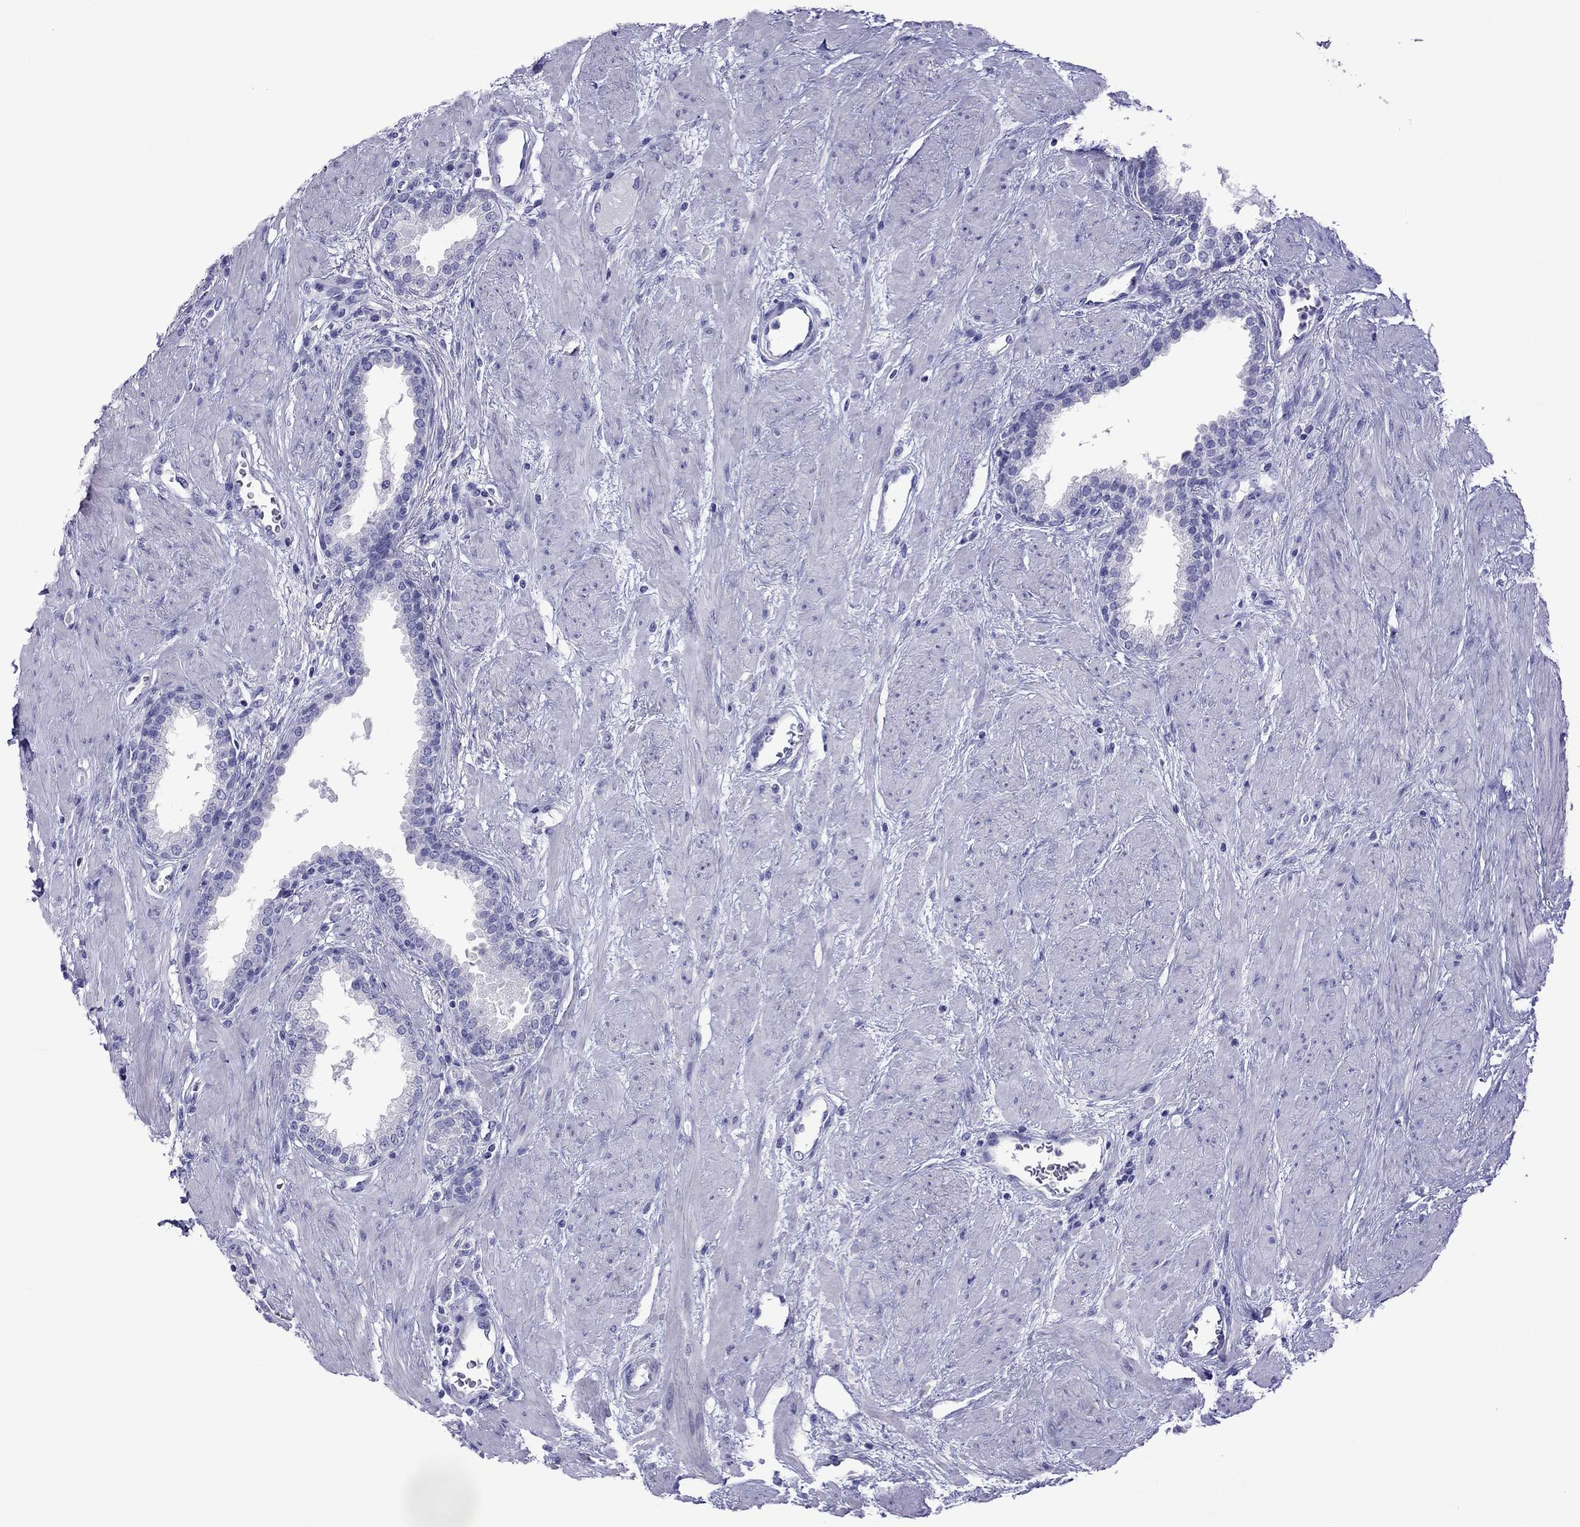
{"staining": {"intensity": "negative", "quantity": "none", "location": "none"}, "tissue": "prostate", "cell_type": "Glandular cells", "image_type": "normal", "snomed": [{"axis": "morphology", "description": "Normal tissue, NOS"}, {"axis": "topography", "description": "Prostate"}], "caption": "Immunohistochemistry (IHC) of normal prostate demonstrates no expression in glandular cells.", "gene": "PCDHA6", "patient": {"sex": "male", "age": 51}}